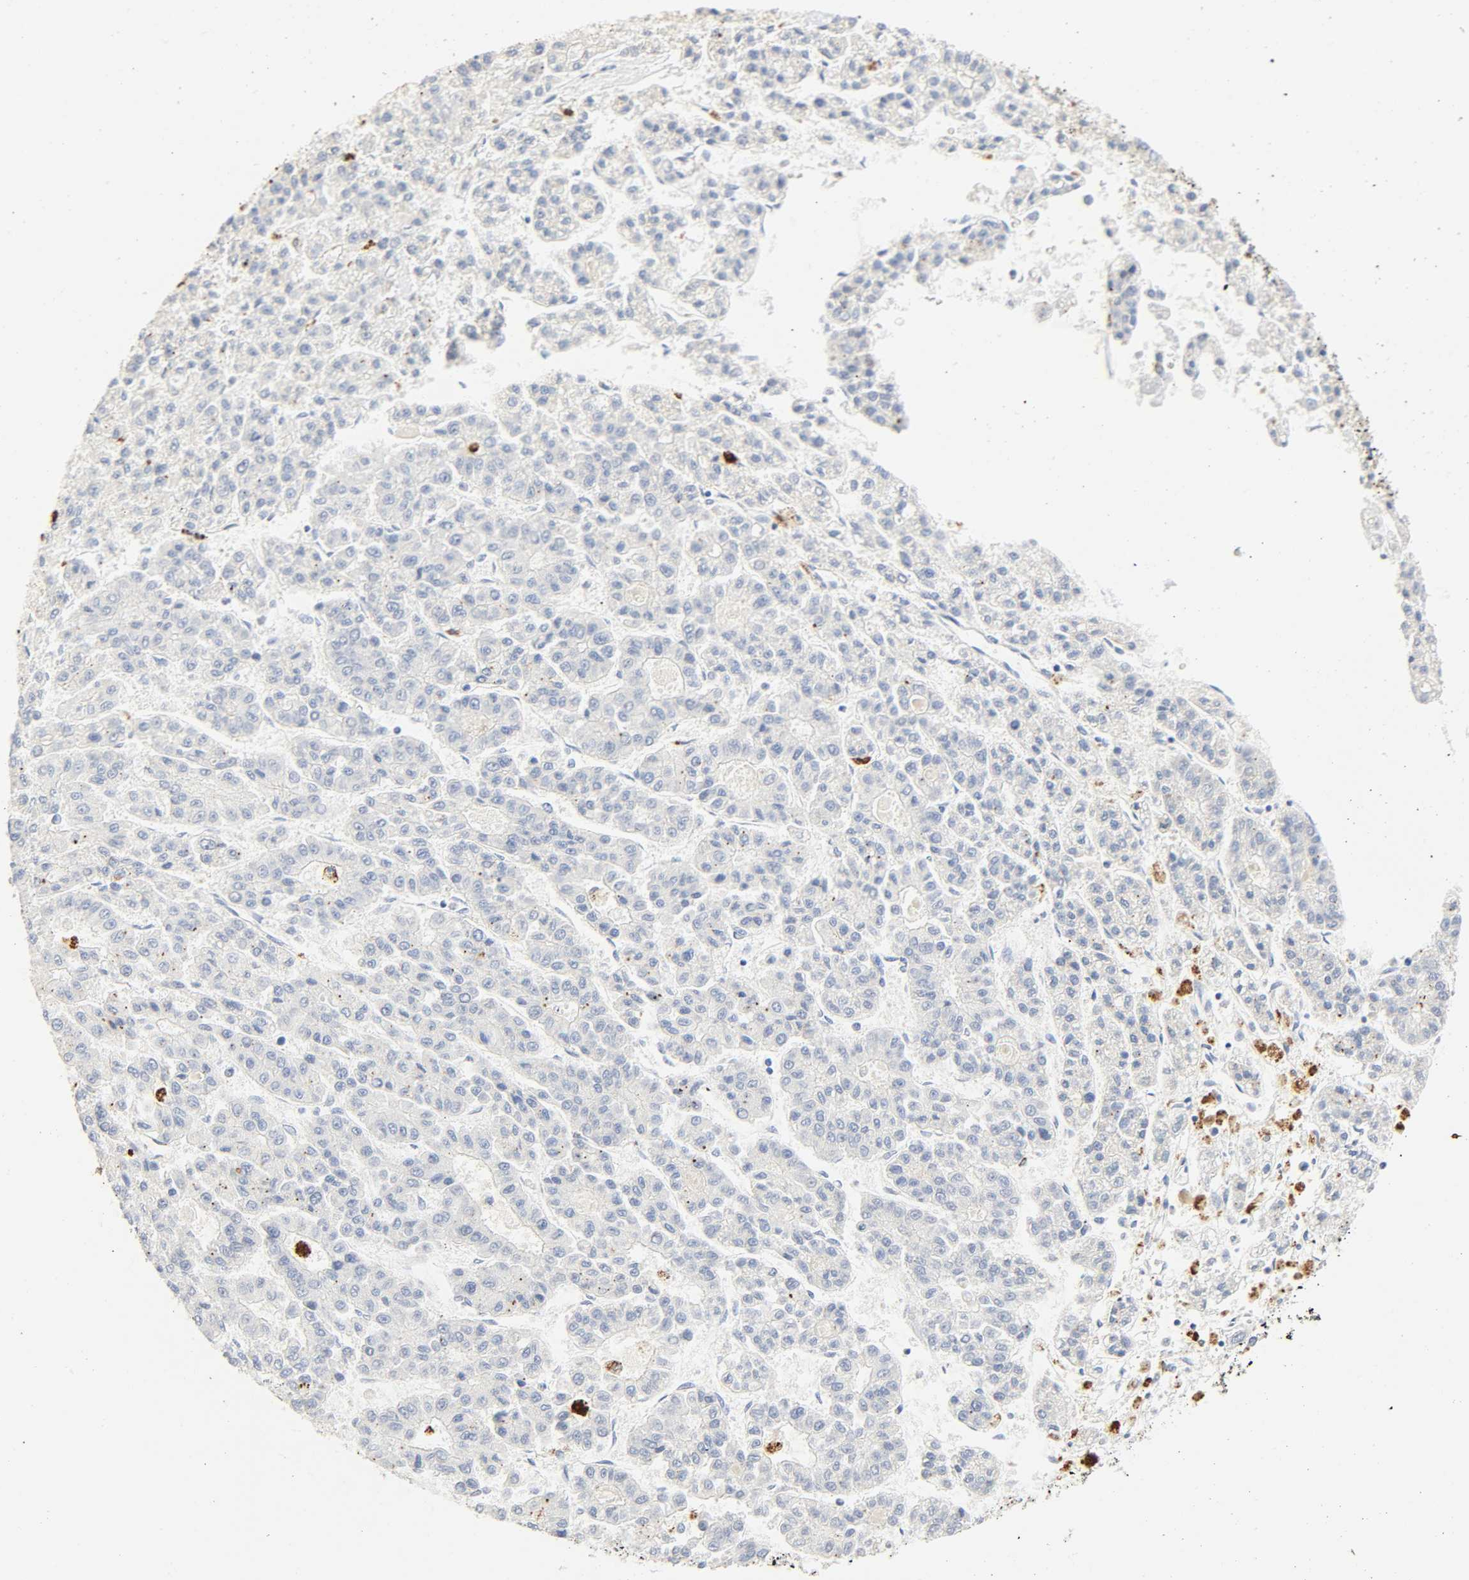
{"staining": {"intensity": "moderate", "quantity": ">75%", "location": "cytoplasmic/membranous"}, "tissue": "liver cancer", "cell_type": "Tumor cells", "image_type": "cancer", "snomed": [{"axis": "morphology", "description": "Carcinoma, Hepatocellular, NOS"}, {"axis": "topography", "description": "Liver"}], "caption": "Immunohistochemical staining of human liver cancer exhibits moderate cytoplasmic/membranous protein positivity in about >75% of tumor cells.", "gene": "CAMK2A", "patient": {"sex": "male", "age": 70}}